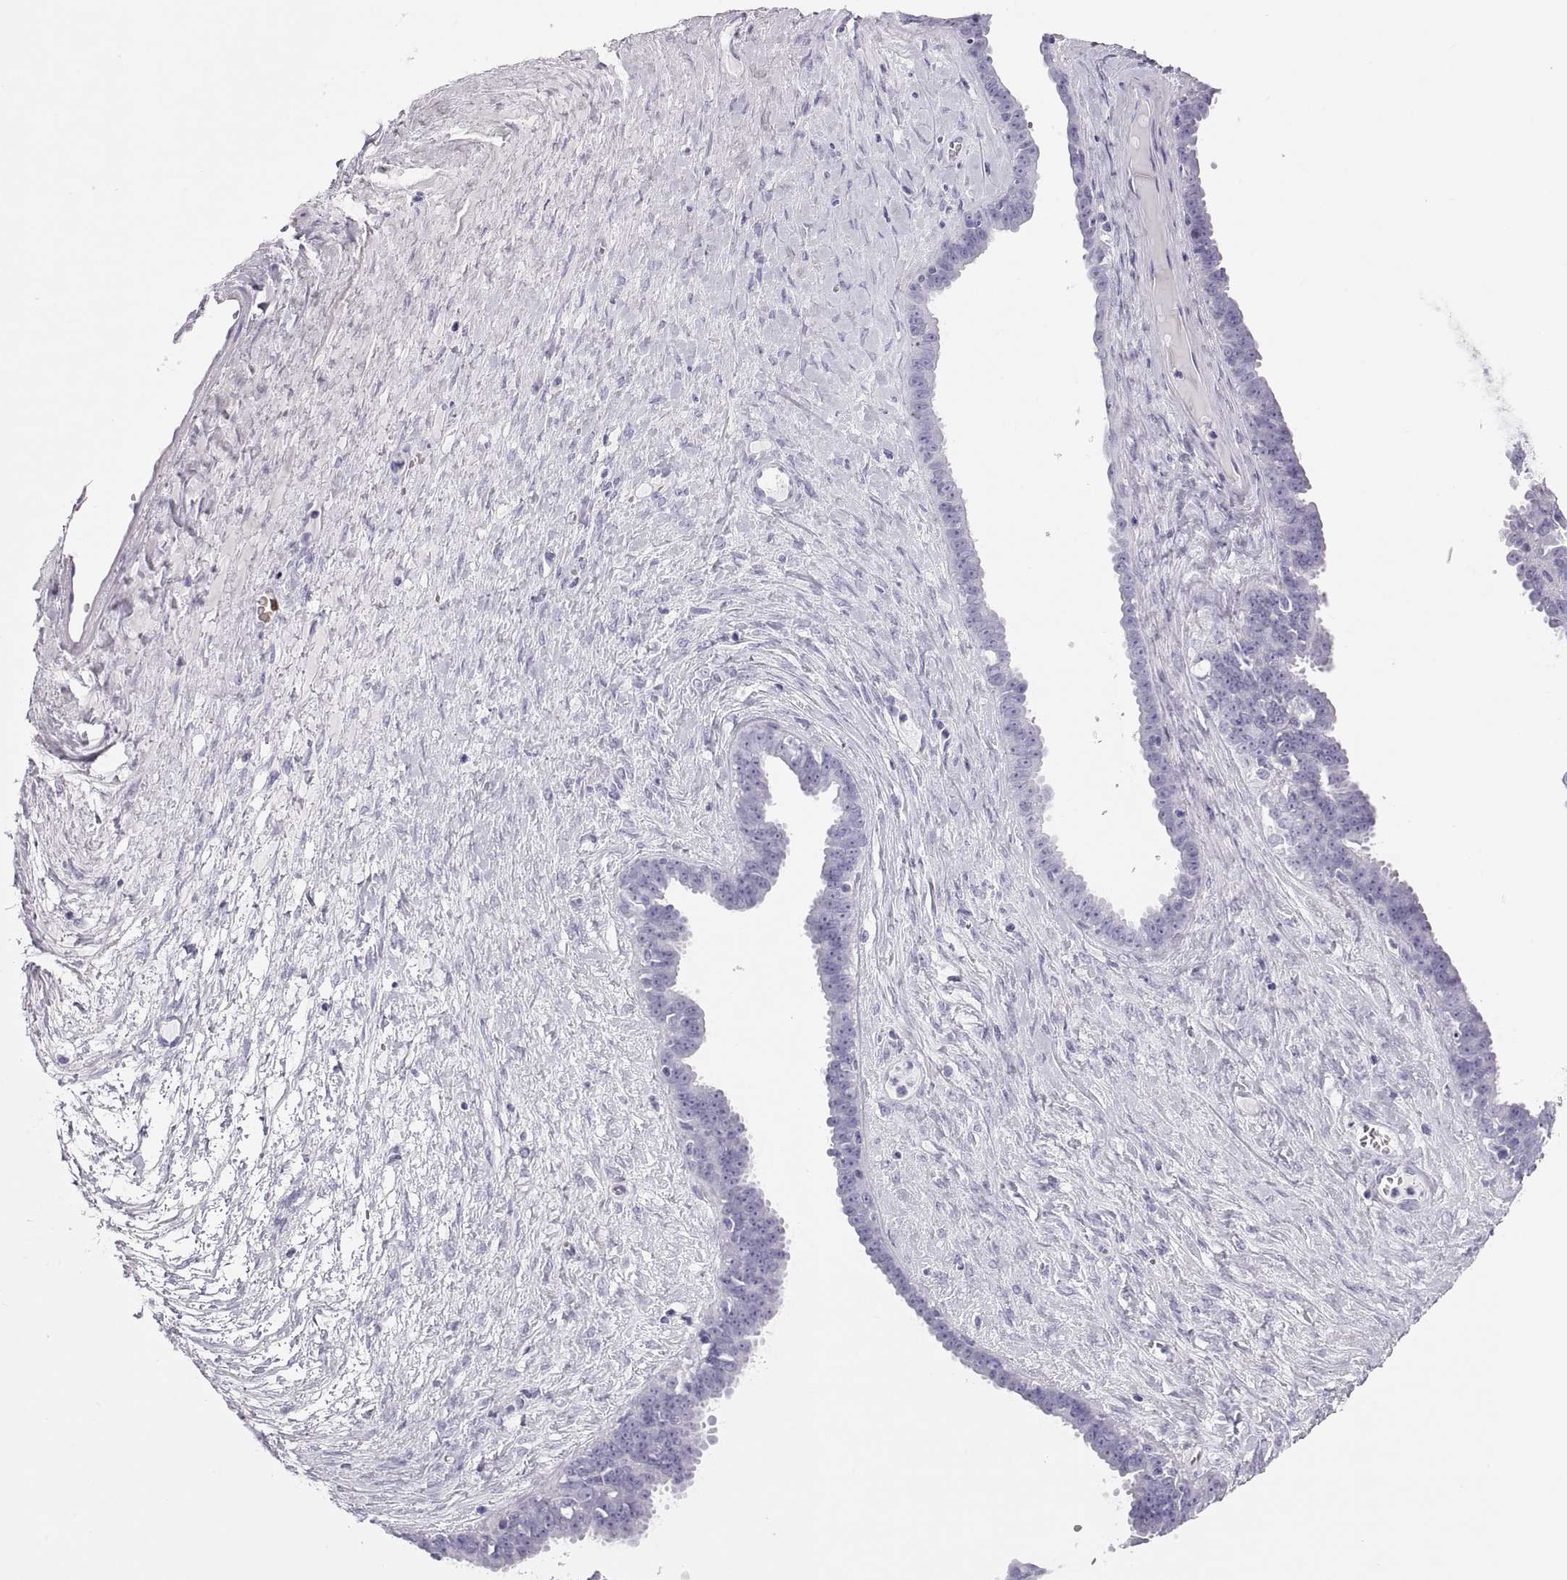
{"staining": {"intensity": "negative", "quantity": "none", "location": "none"}, "tissue": "ovarian cancer", "cell_type": "Tumor cells", "image_type": "cancer", "snomed": [{"axis": "morphology", "description": "Cystadenocarcinoma, serous, NOS"}, {"axis": "topography", "description": "Ovary"}], "caption": "Micrograph shows no significant protein expression in tumor cells of serous cystadenocarcinoma (ovarian). The staining was performed using DAB (3,3'-diaminobenzidine) to visualize the protein expression in brown, while the nuclei were stained in blue with hematoxylin (Magnification: 20x).", "gene": "SEMG1", "patient": {"sex": "female", "age": 71}}